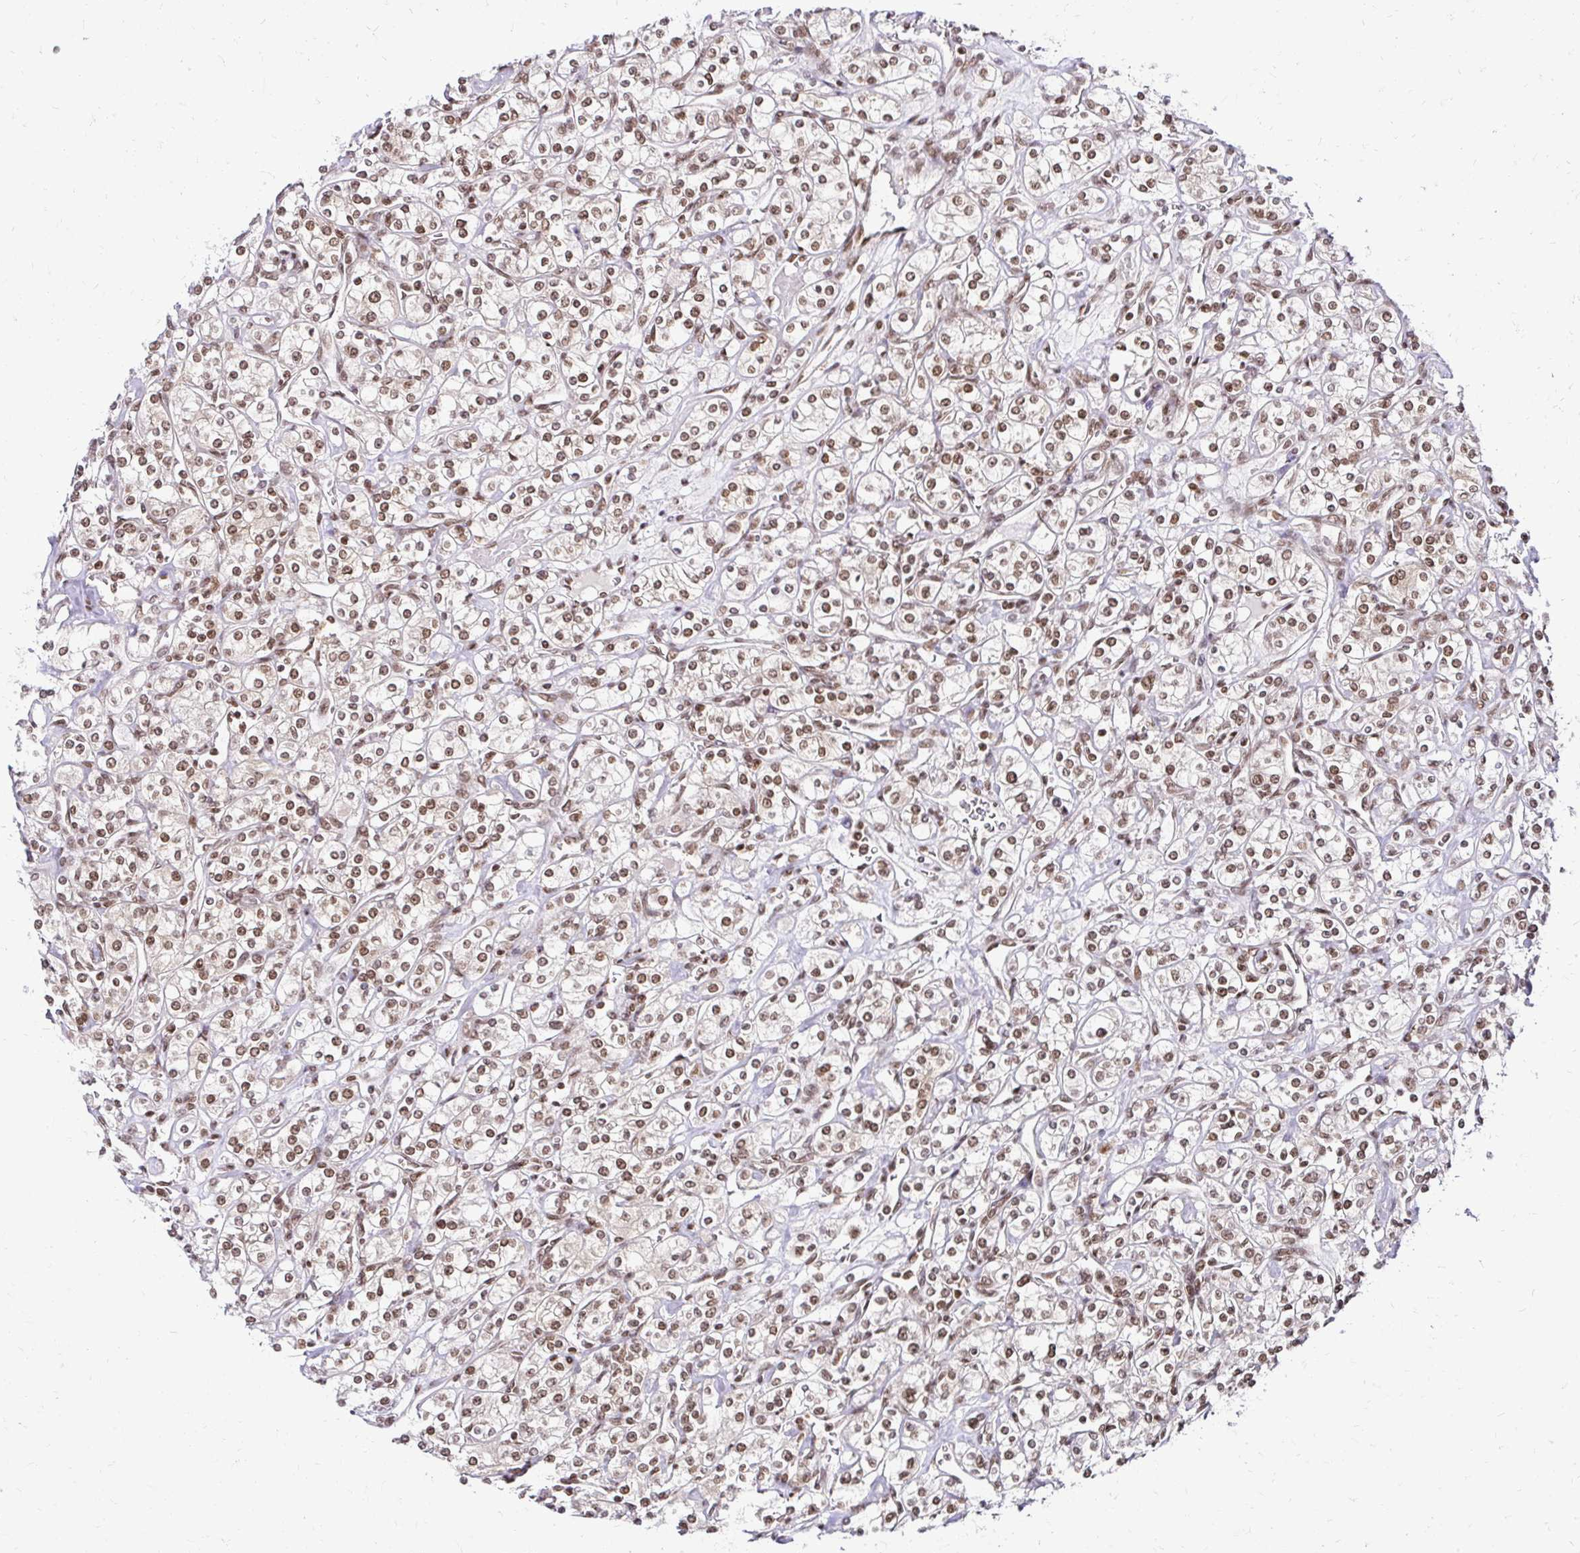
{"staining": {"intensity": "moderate", "quantity": ">75%", "location": "nuclear"}, "tissue": "renal cancer", "cell_type": "Tumor cells", "image_type": "cancer", "snomed": [{"axis": "morphology", "description": "Adenocarcinoma, NOS"}, {"axis": "topography", "description": "Kidney"}], "caption": "Tumor cells demonstrate medium levels of moderate nuclear staining in approximately >75% of cells in human renal cancer.", "gene": "GLYR1", "patient": {"sex": "male", "age": 77}}